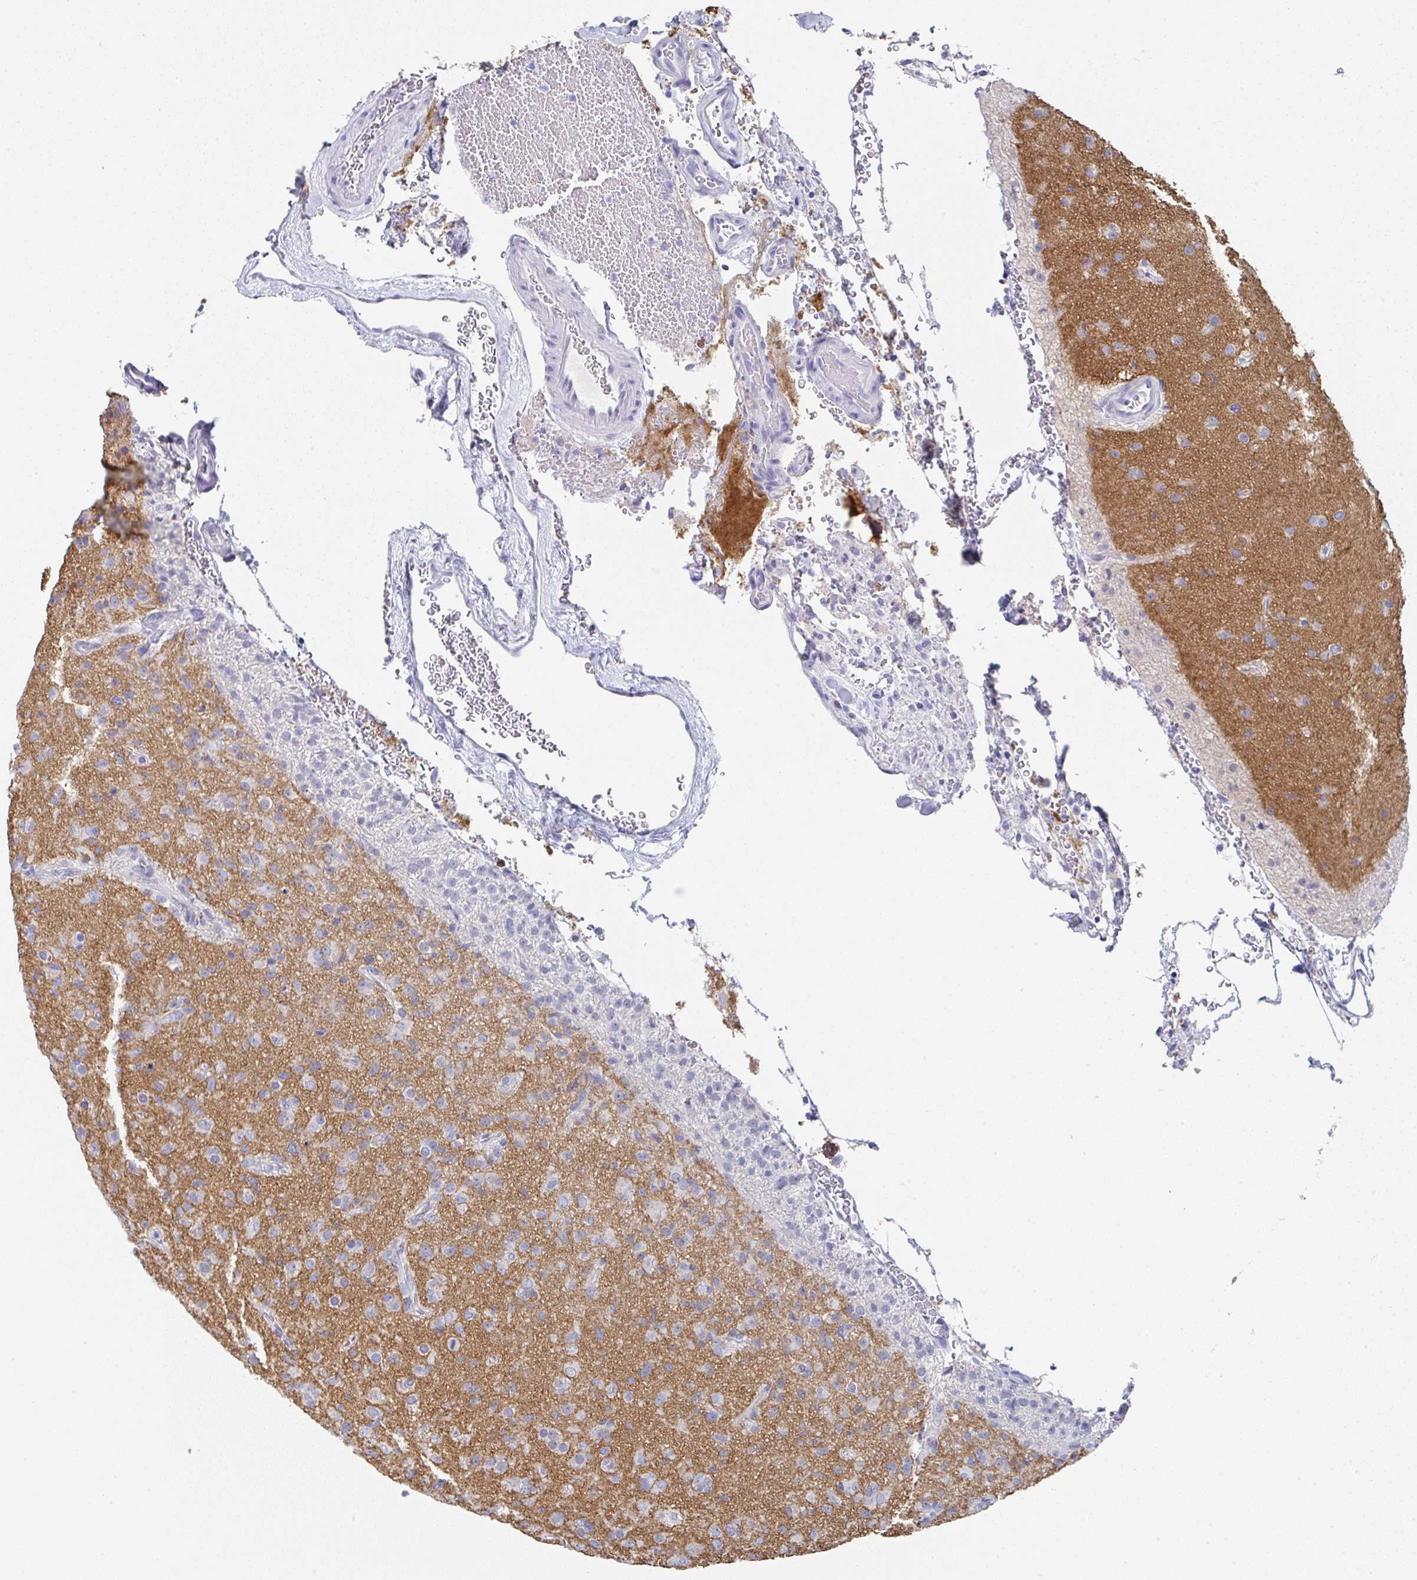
{"staining": {"intensity": "negative", "quantity": "none", "location": "none"}, "tissue": "glioma", "cell_type": "Tumor cells", "image_type": "cancer", "snomed": [{"axis": "morphology", "description": "Glioma, malignant, Low grade"}, {"axis": "topography", "description": "Brain"}], "caption": "Image shows no significant protein positivity in tumor cells of glioma.", "gene": "TNFRSF8", "patient": {"sex": "male", "age": 65}}